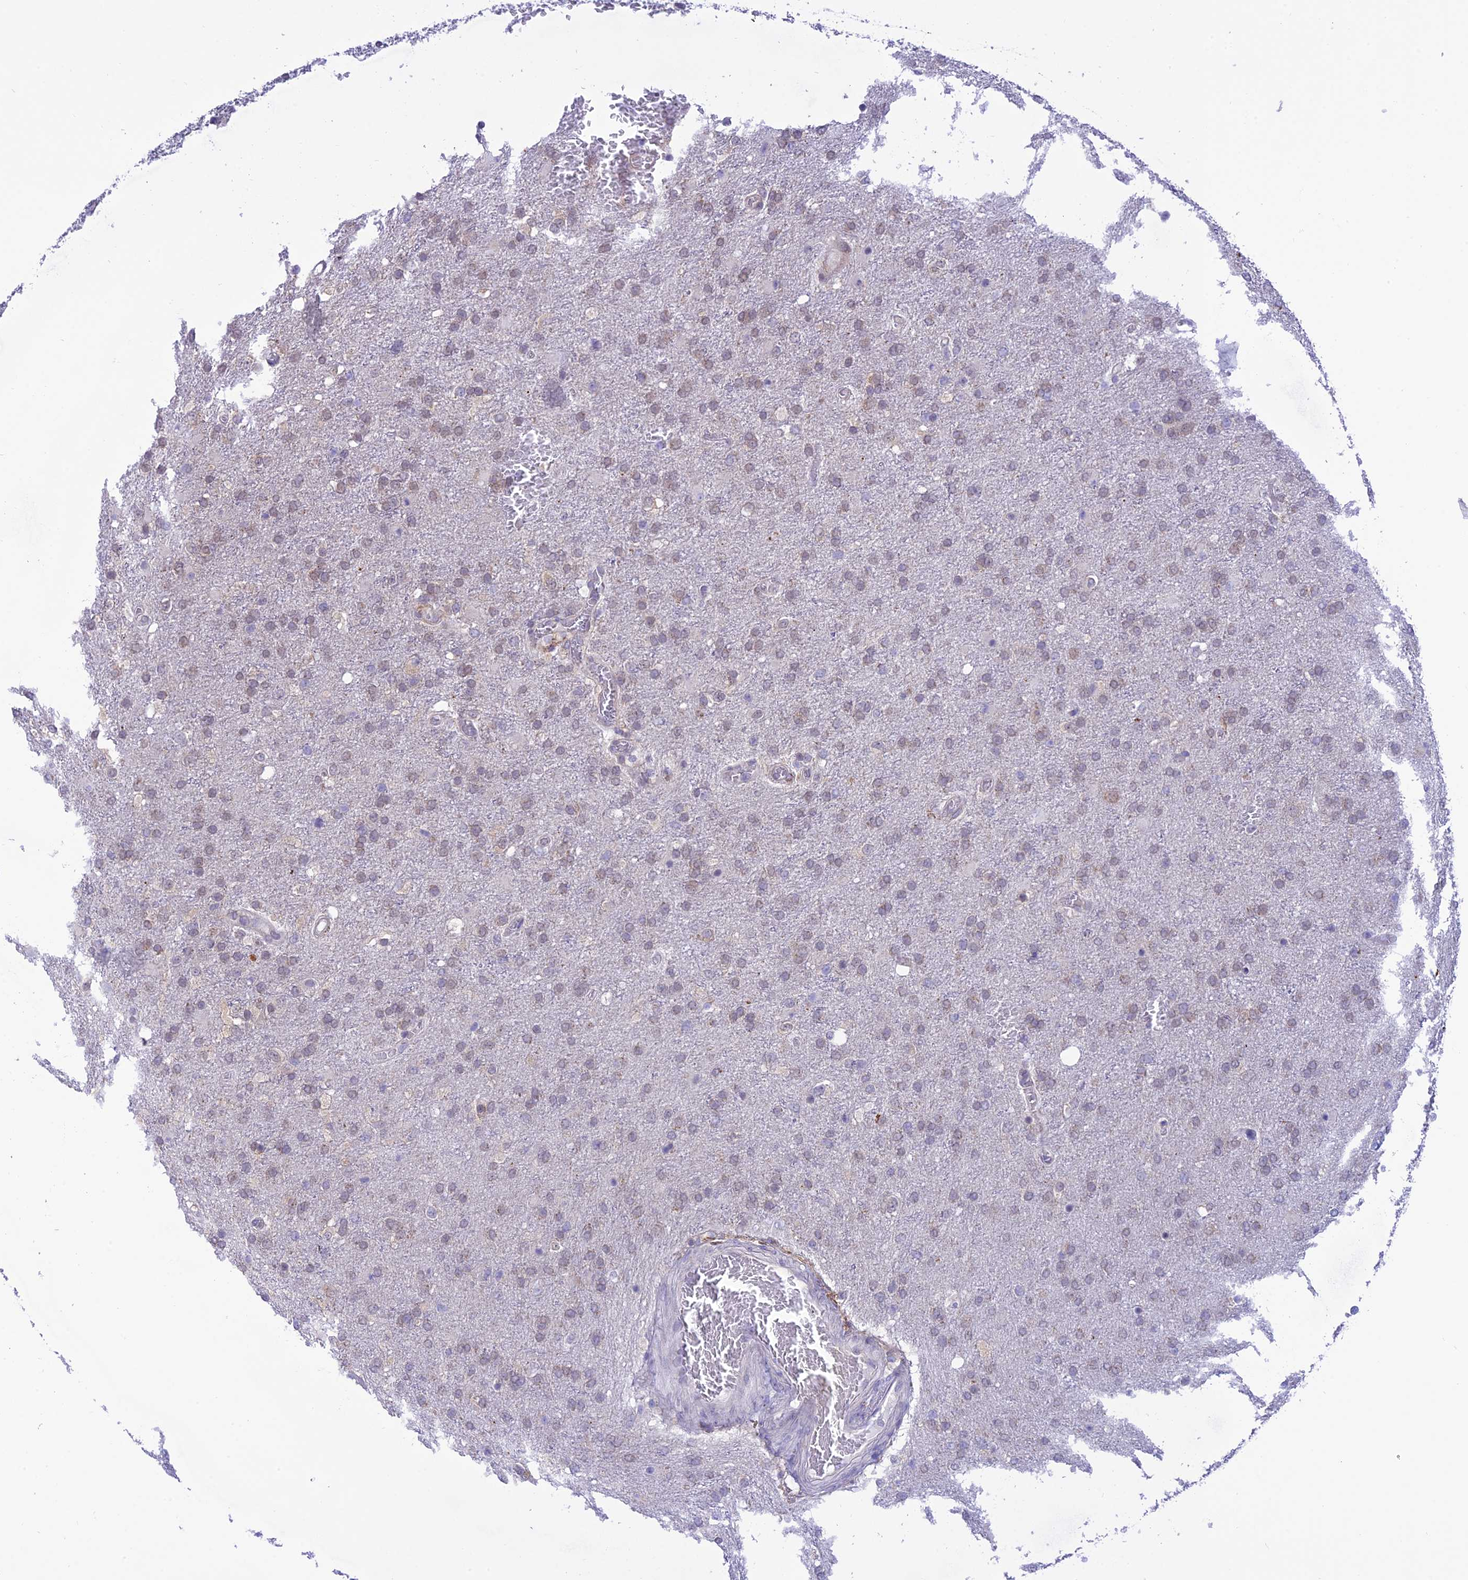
{"staining": {"intensity": "weak", "quantity": "25%-75%", "location": "cytoplasmic/membranous,nuclear"}, "tissue": "glioma", "cell_type": "Tumor cells", "image_type": "cancer", "snomed": [{"axis": "morphology", "description": "Glioma, malignant, High grade"}, {"axis": "topography", "description": "Brain"}], "caption": "Immunohistochemical staining of human malignant glioma (high-grade) demonstrates weak cytoplasmic/membranous and nuclear protein positivity in approximately 25%-75% of tumor cells.", "gene": "RNF126", "patient": {"sex": "female", "age": 74}}